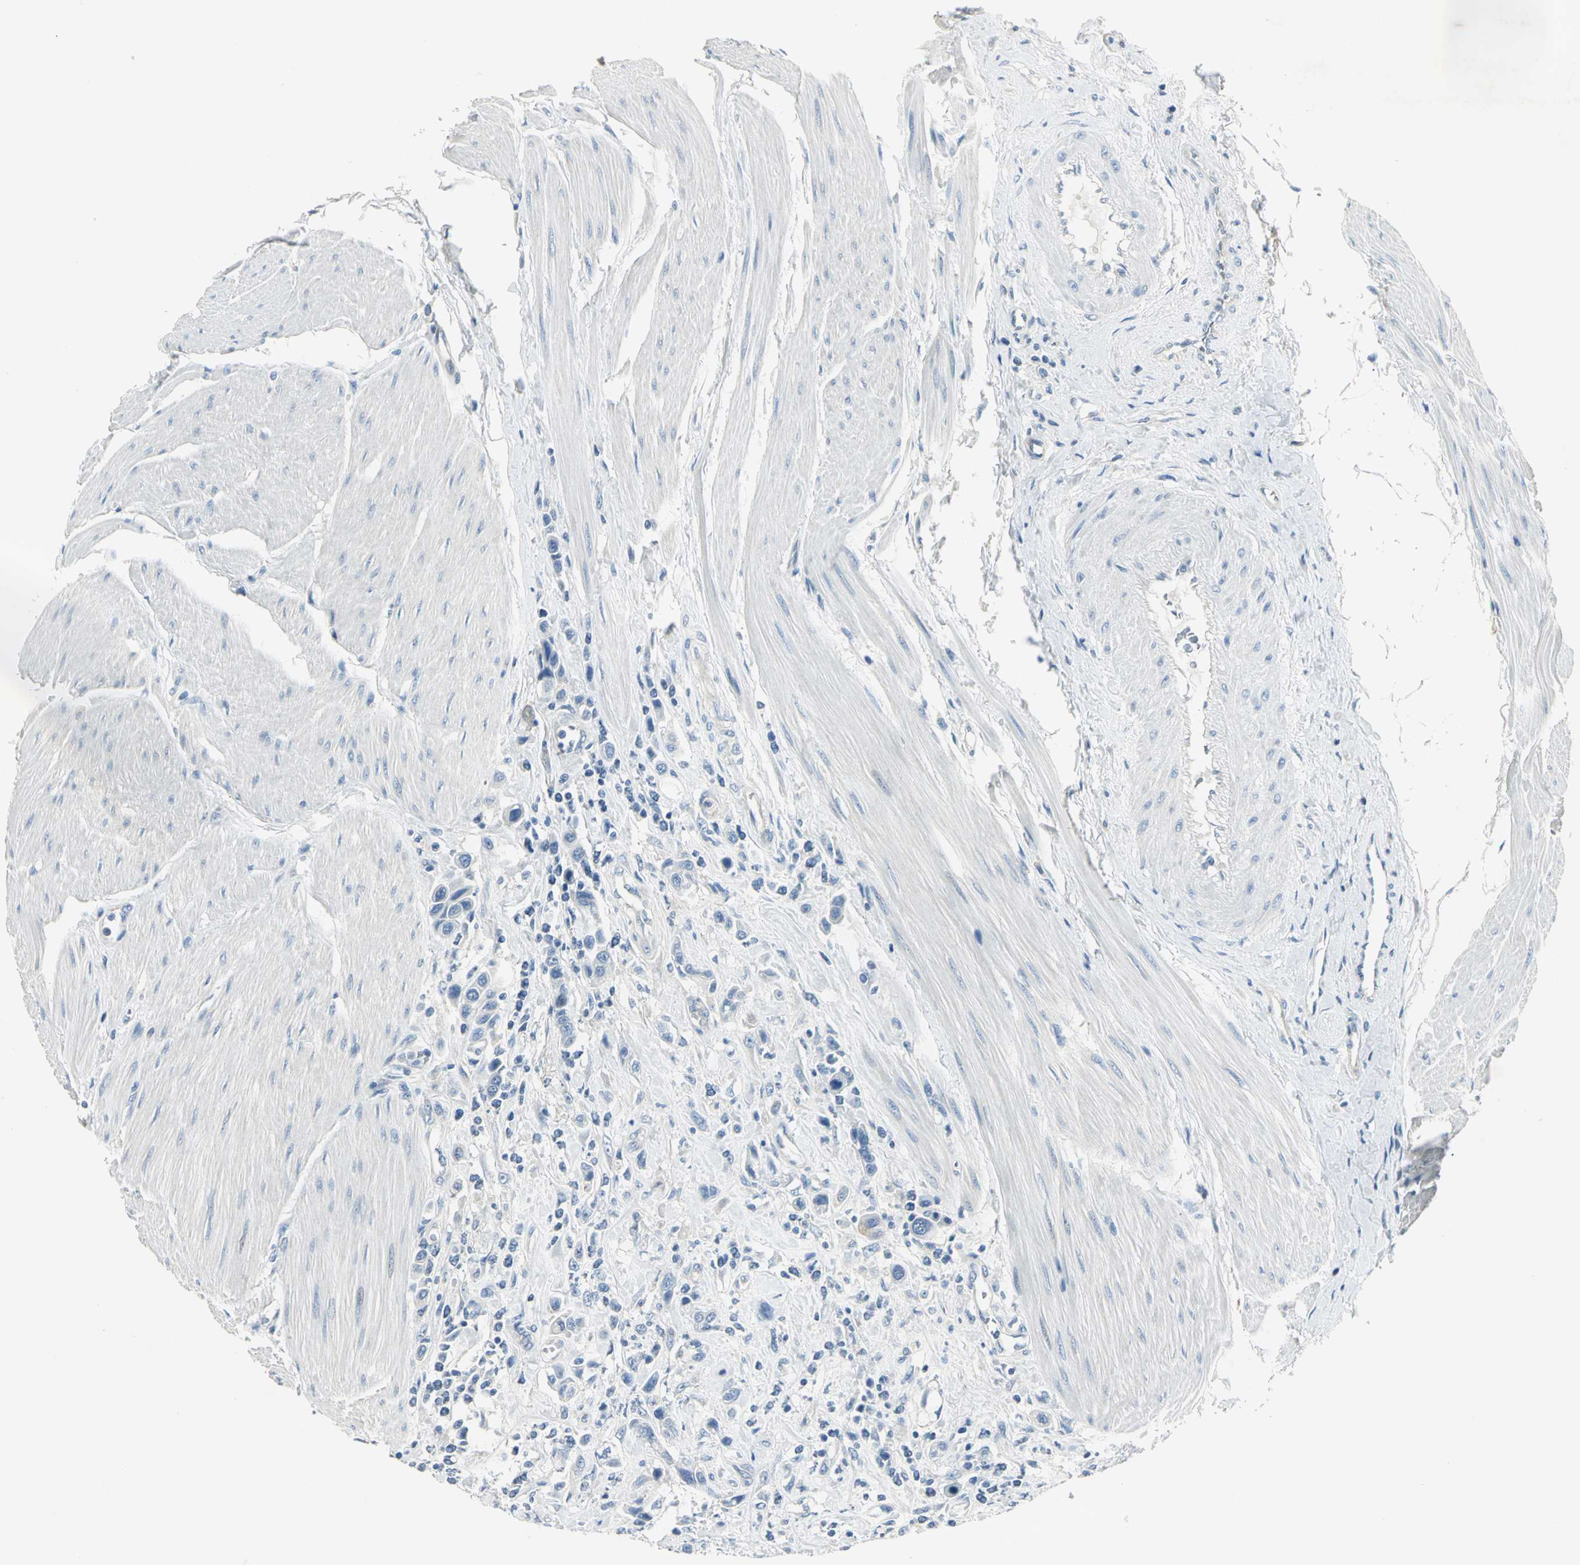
{"staining": {"intensity": "negative", "quantity": "none", "location": "none"}, "tissue": "urothelial cancer", "cell_type": "Tumor cells", "image_type": "cancer", "snomed": [{"axis": "morphology", "description": "Urothelial carcinoma, High grade"}, {"axis": "topography", "description": "Urinary bladder"}], "caption": "Photomicrograph shows no protein staining in tumor cells of high-grade urothelial carcinoma tissue.", "gene": "RIPOR1", "patient": {"sex": "male", "age": 50}}